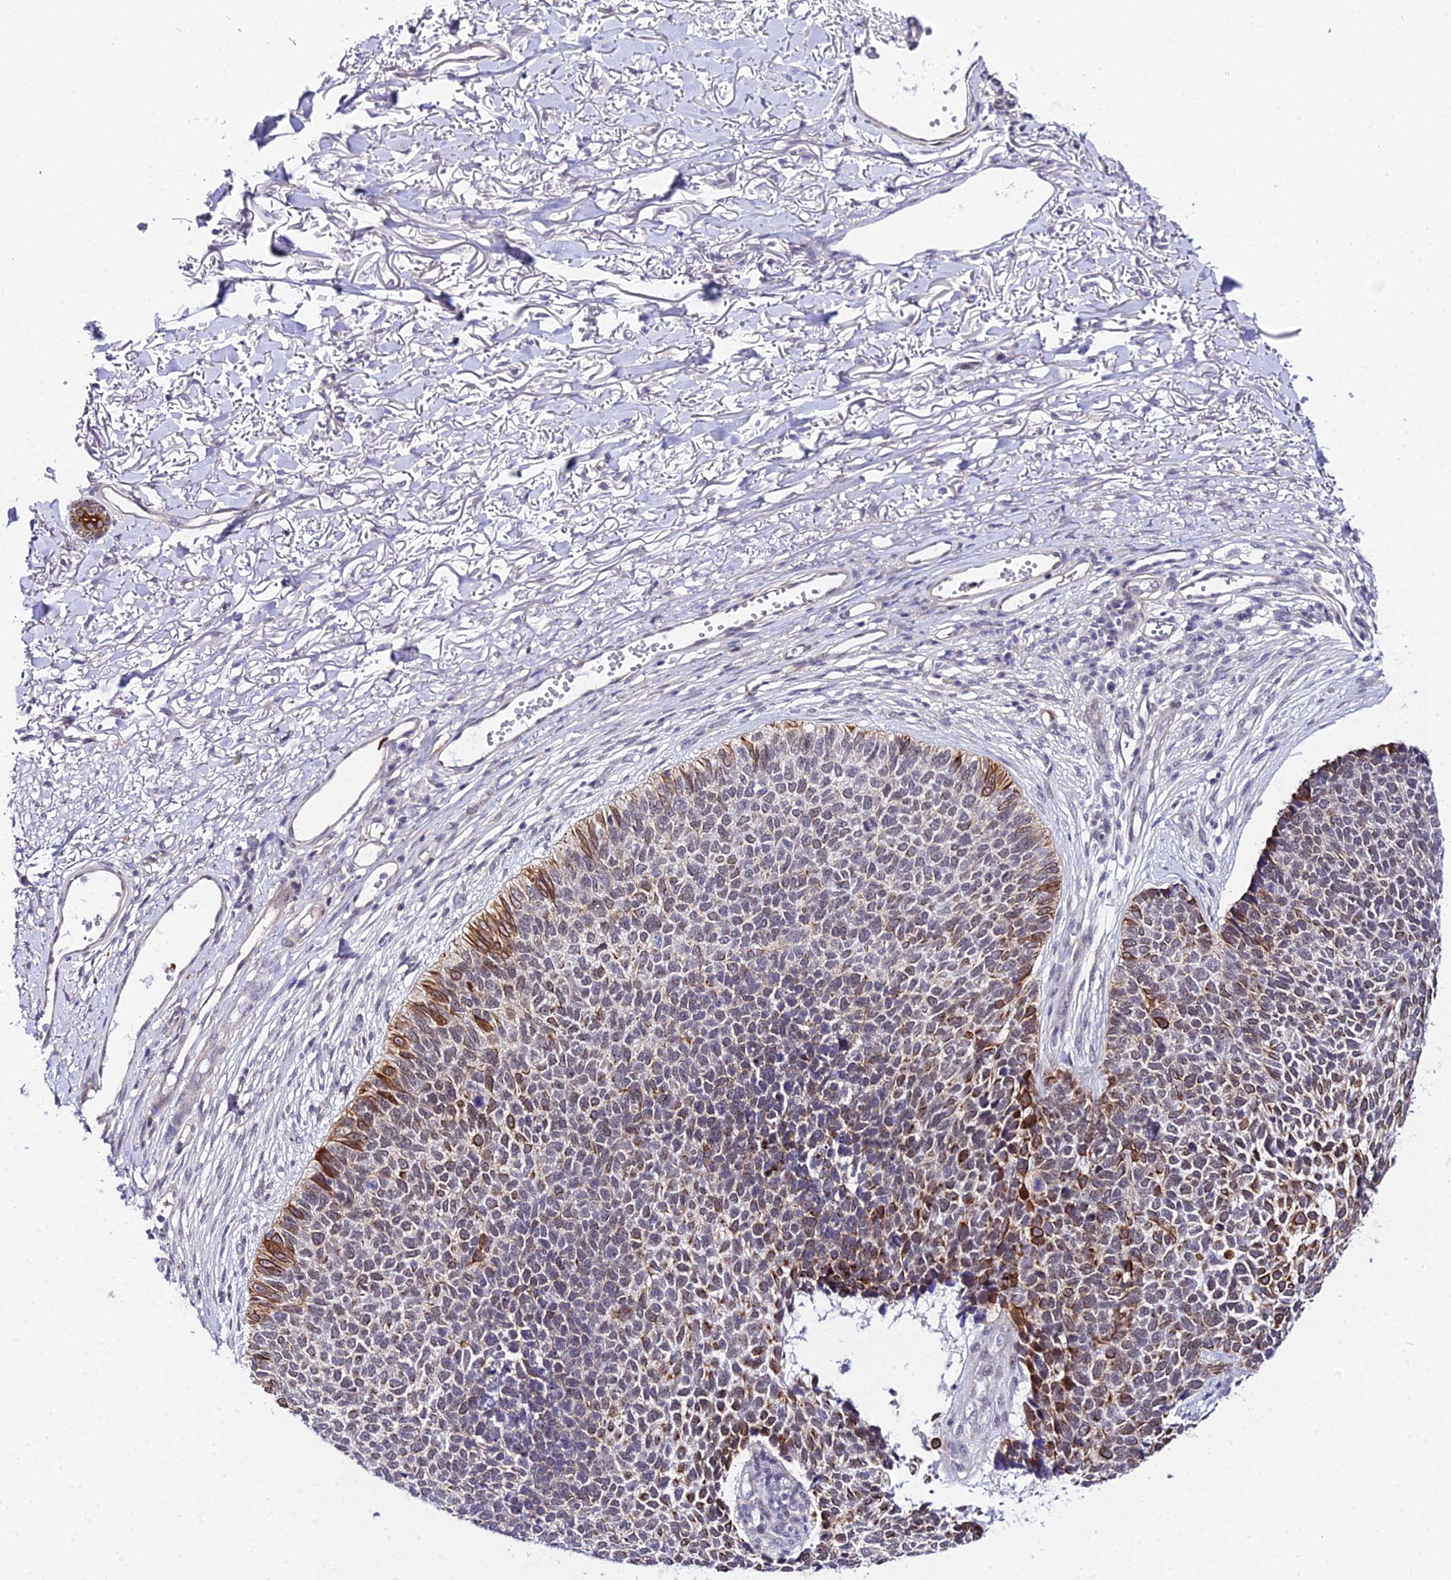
{"staining": {"intensity": "moderate", "quantity": "25%-75%", "location": "cytoplasmic/membranous"}, "tissue": "skin cancer", "cell_type": "Tumor cells", "image_type": "cancer", "snomed": [{"axis": "morphology", "description": "Basal cell carcinoma"}, {"axis": "topography", "description": "Skin"}], "caption": "About 25%-75% of tumor cells in skin basal cell carcinoma display moderate cytoplasmic/membranous protein positivity as visualized by brown immunohistochemical staining.", "gene": "ZNF628", "patient": {"sex": "female", "age": 84}}